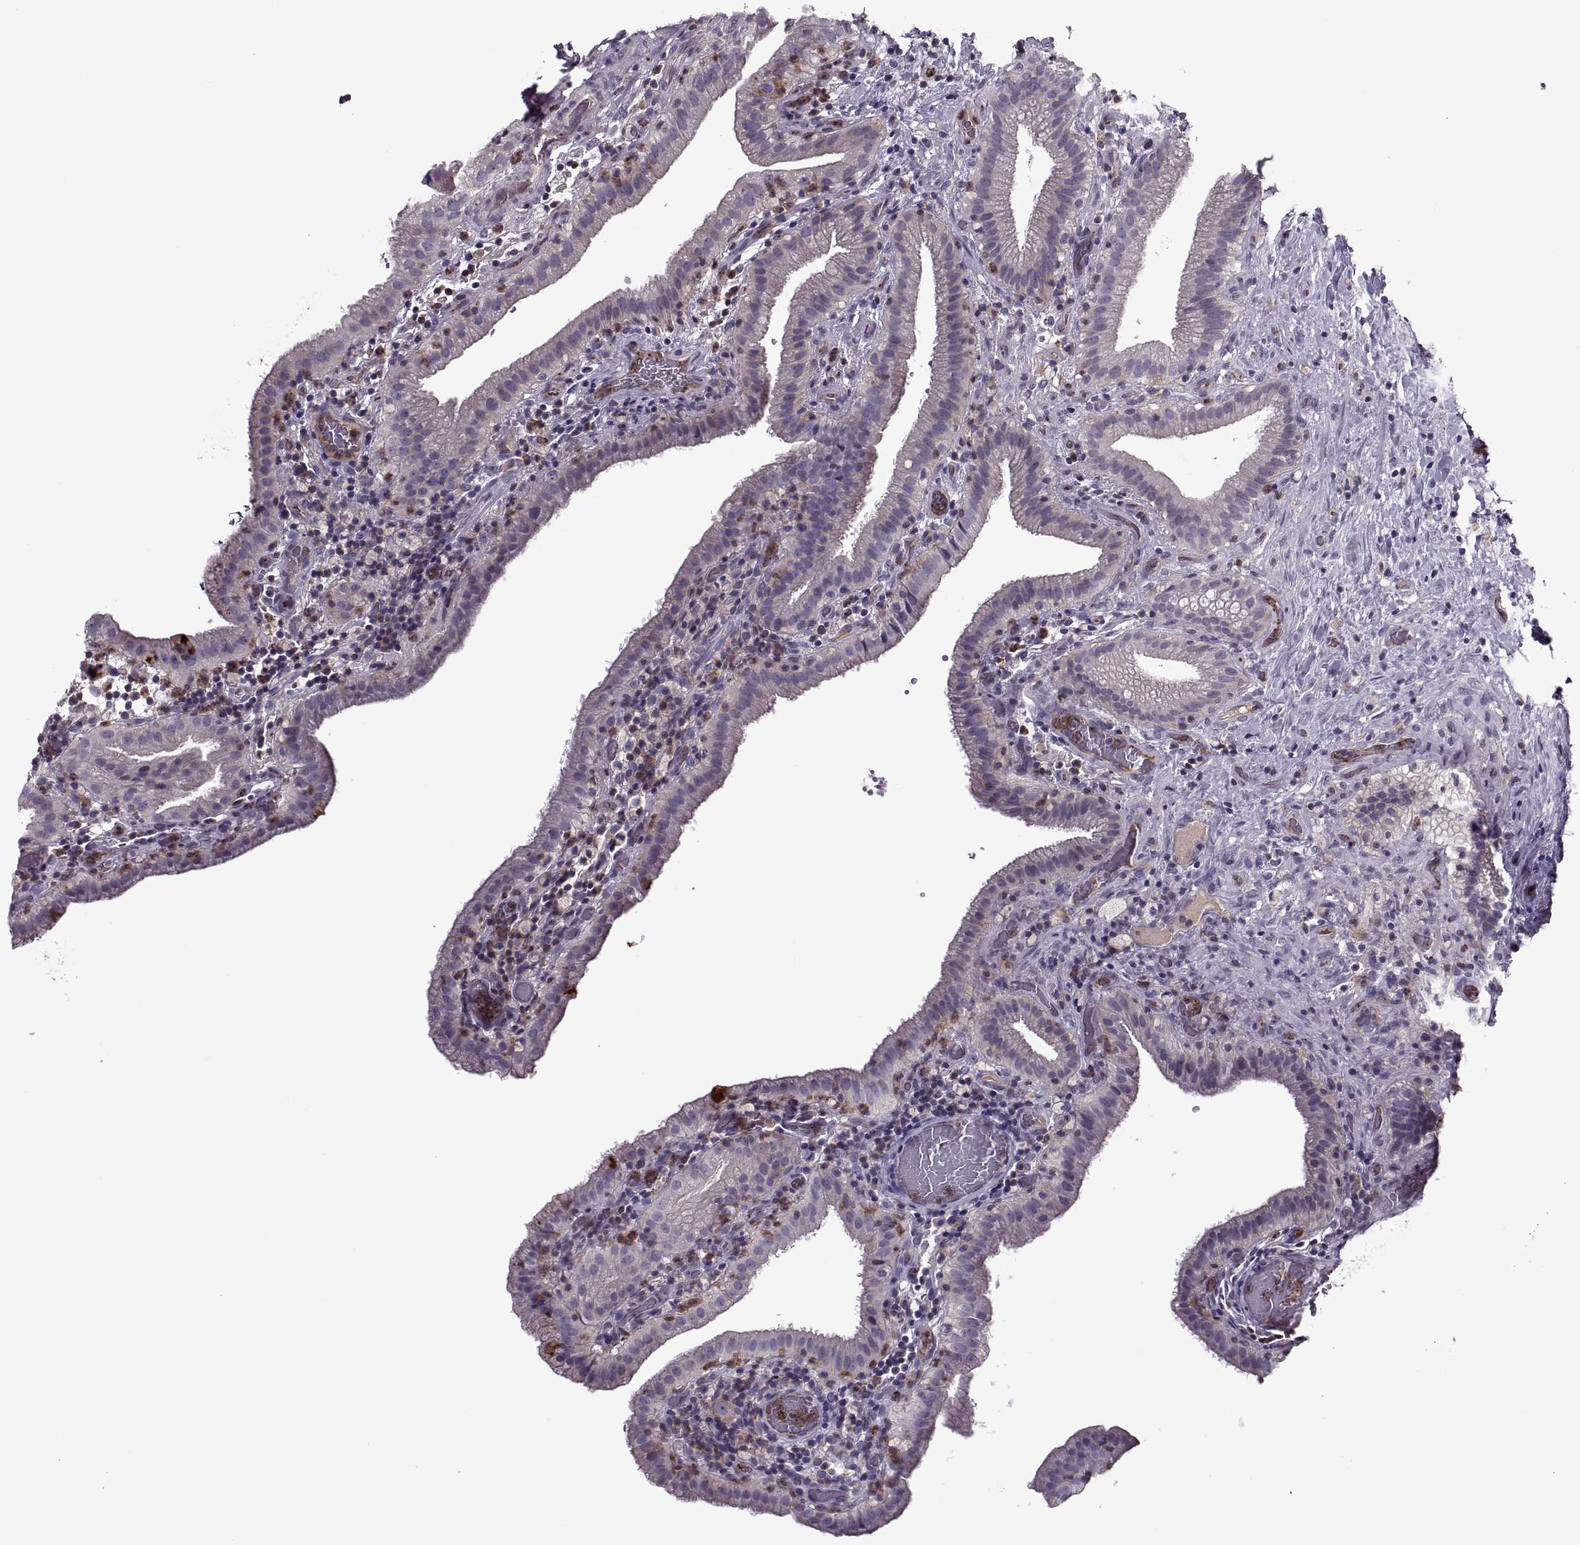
{"staining": {"intensity": "negative", "quantity": "none", "location": "none"}, "tissue": "gallbladder", "cell_type": "Glandular cells", "image_type": "normal", "snomed": [{"axis": "morphology", "description": "Normal tissue, NOS"}, {"axis": "topography", "description": "Gallbladder"}], "caption": "Immunohistochemical staining of normal human gallbladder shows no significant expression in glandular cells. (DAB immunohistochemistry (IHC) visualized using brightfield microscopy, high magnification).", "gene": "SLC2A14", "patient": {"sex": "male", "age": 62}}